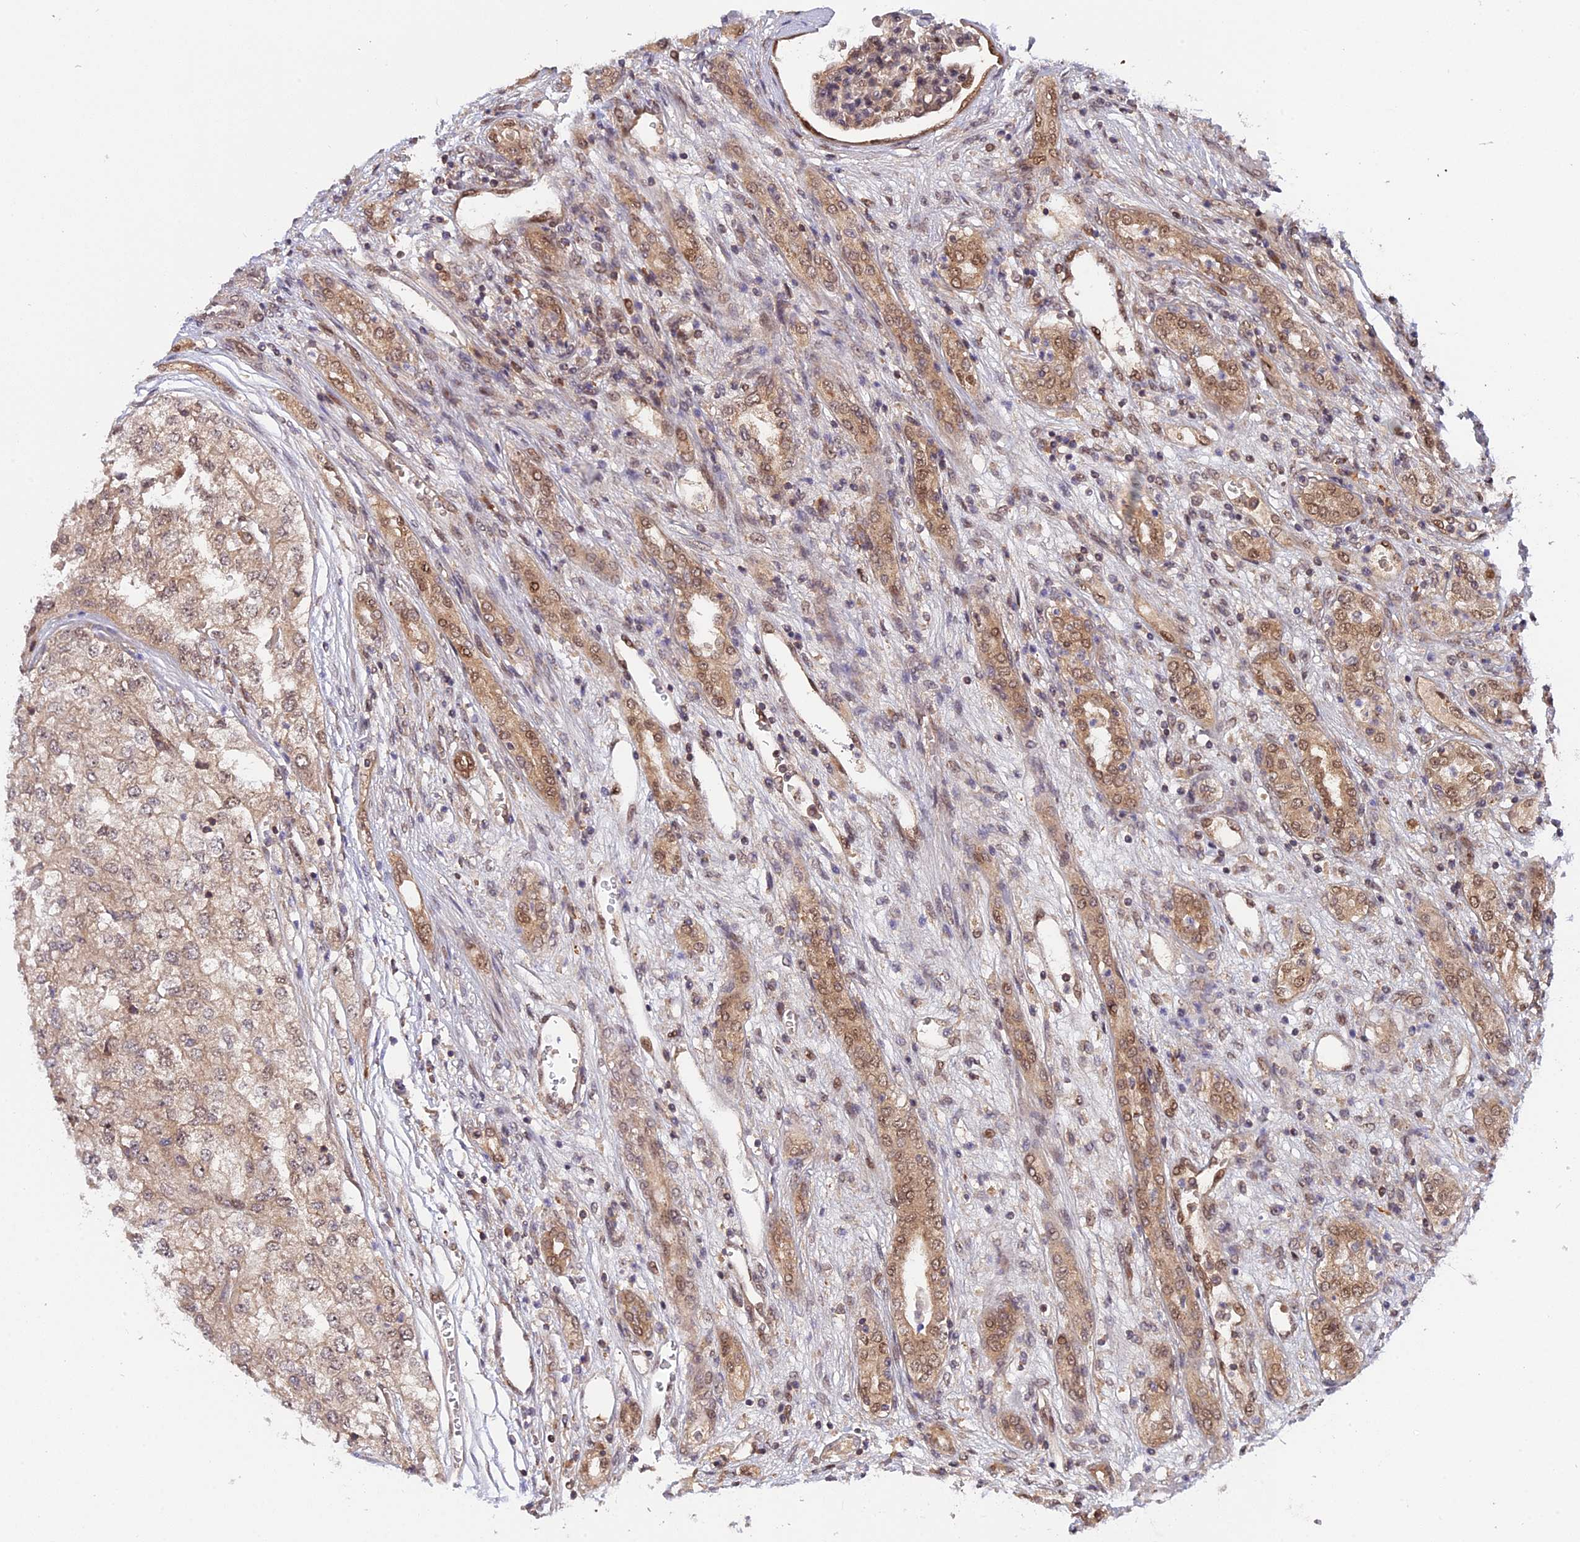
{"staining": {"intensity": "weak", "quantity": "<25%", "location": "cytoplasmic/membranous"}, "tissue": "renal cancer", "cell_type": "Tumor cells", "image_type": "cancer", "snomed": [{"axis": "morphology", "description": "Adenocarcinoma, NOS"}, {"axis": "topography", "description": "Kidney"}], "caption": "The micrograph reveals no significant positivity in tumor cells of adenocarcinoma (renal). (DAB immunohistochemistry (IHC) with hematoxylin counter stain).", "gene": "ZNF428", "patient": {"sex": "female", "age": 54}}